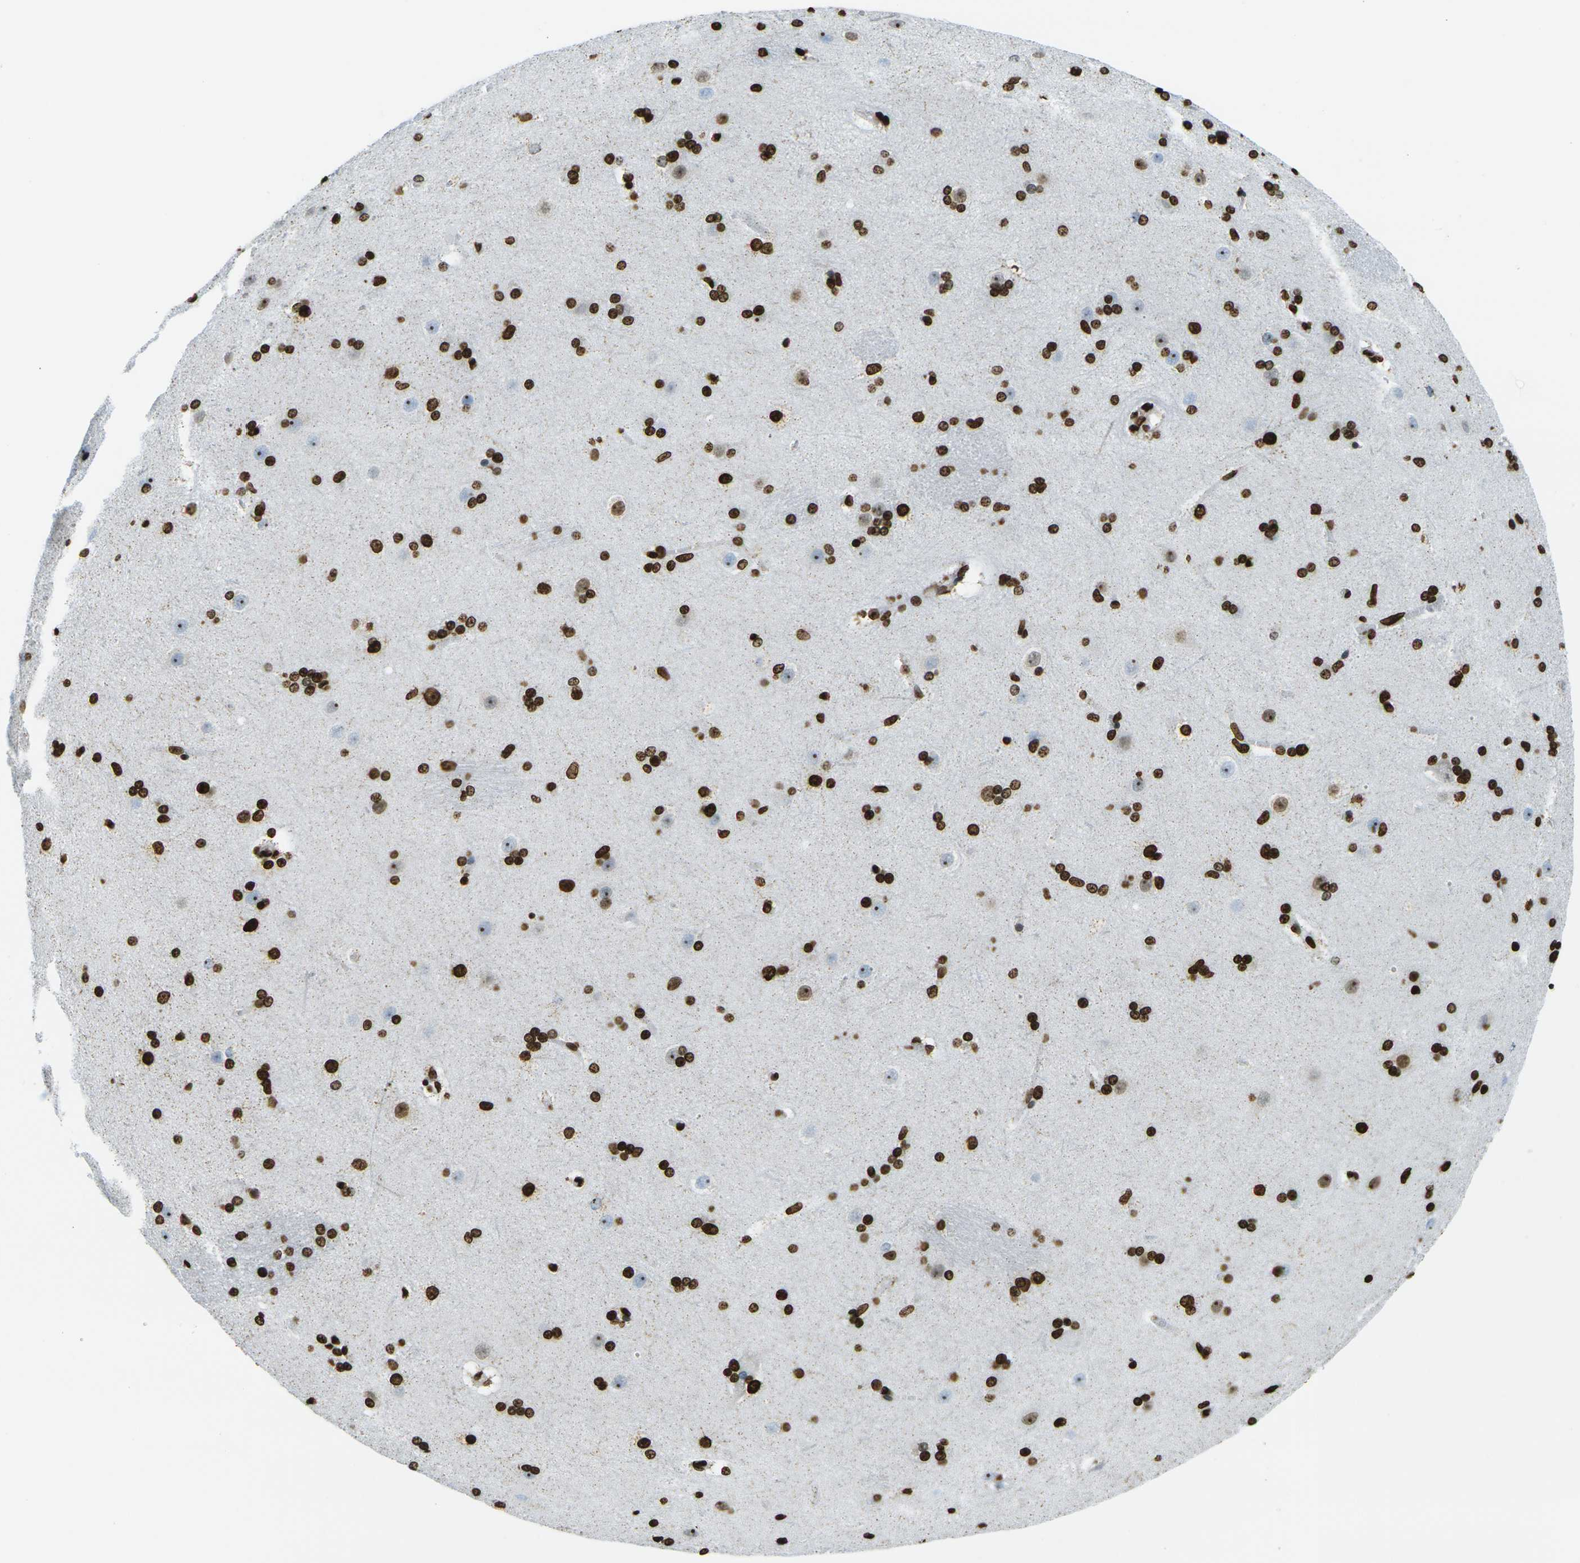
{"staining": {"intensity": "strong", "quantity": ">75%", "location": "nuclear"}, "tissue": "caudate", "cell_type": "Glial cells", "image_type": "normal", "snomed": [{"axis": "morphology", "description": "Normal tissue, NOS"}, {"axis": "topography", "description": "Lateral ventricle wall"}], "caption": "A high amount of strong nuclear expression is present in approximately >75% of glial cells in normal caudate. Nuclei are stained in blue.", "gene": "H1", "patient": {"sex": "female", "age": 19}}